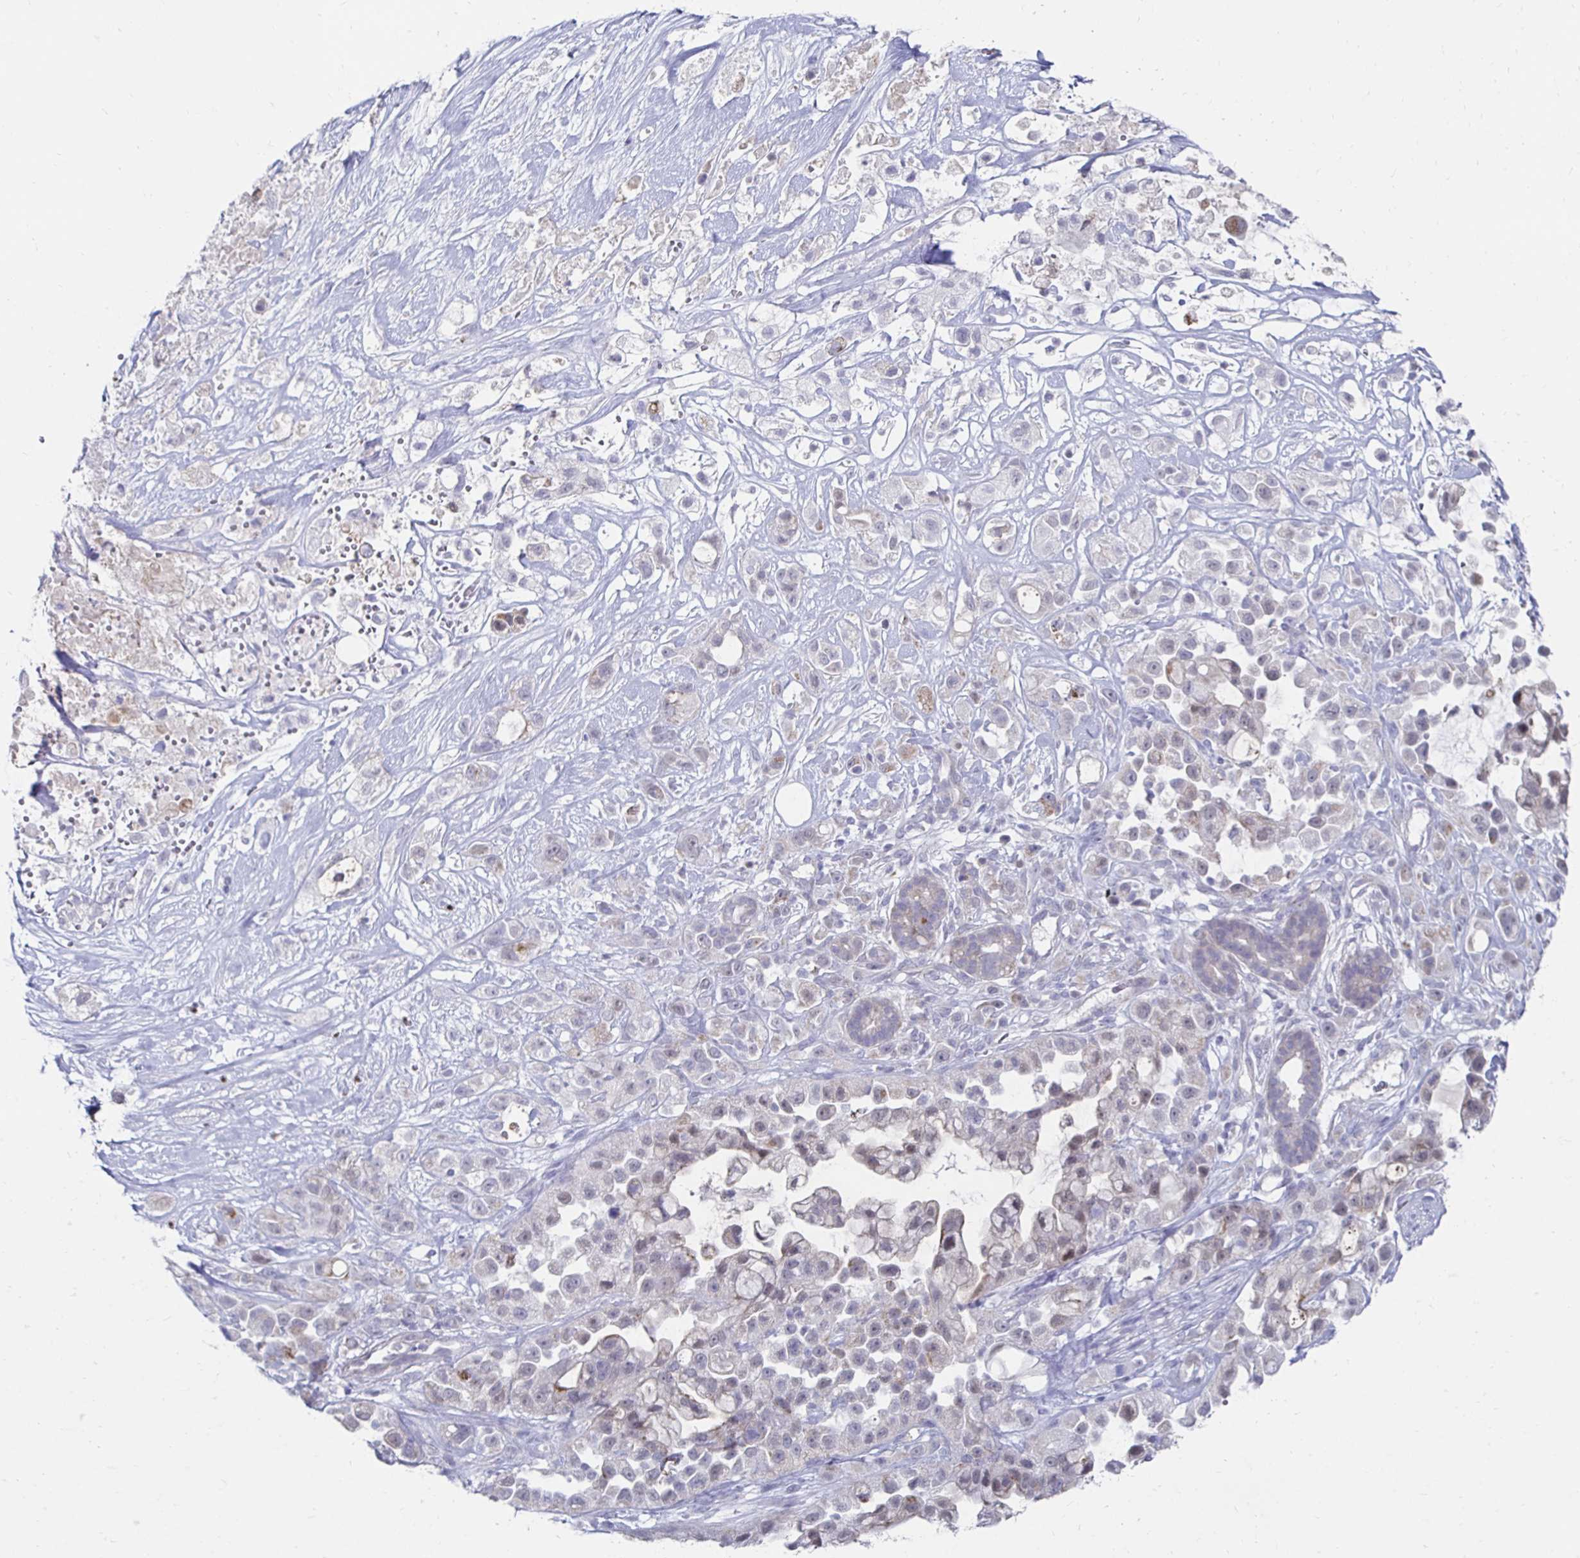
{"staining": {"intensity": "negative", "quantity": "none", "location": "none"}, "tissue": "pancreatic cancer", "cell_type": "Tumor cells", "image_type": "cancer", "snomed": [{"axis": "morphology", "description": "Adenocarcinoma, NOS"}, {"axis": "topography", "description": "Pancreas"}], "caption": "DAB (3,3'-diaminobenzidine) immunohistochemical staining of human pancreatic adenocarcinoma displays no significant staining in tumor cells.", "gene": "NOCT", "patient": {"sex": "male", "age": 44}}